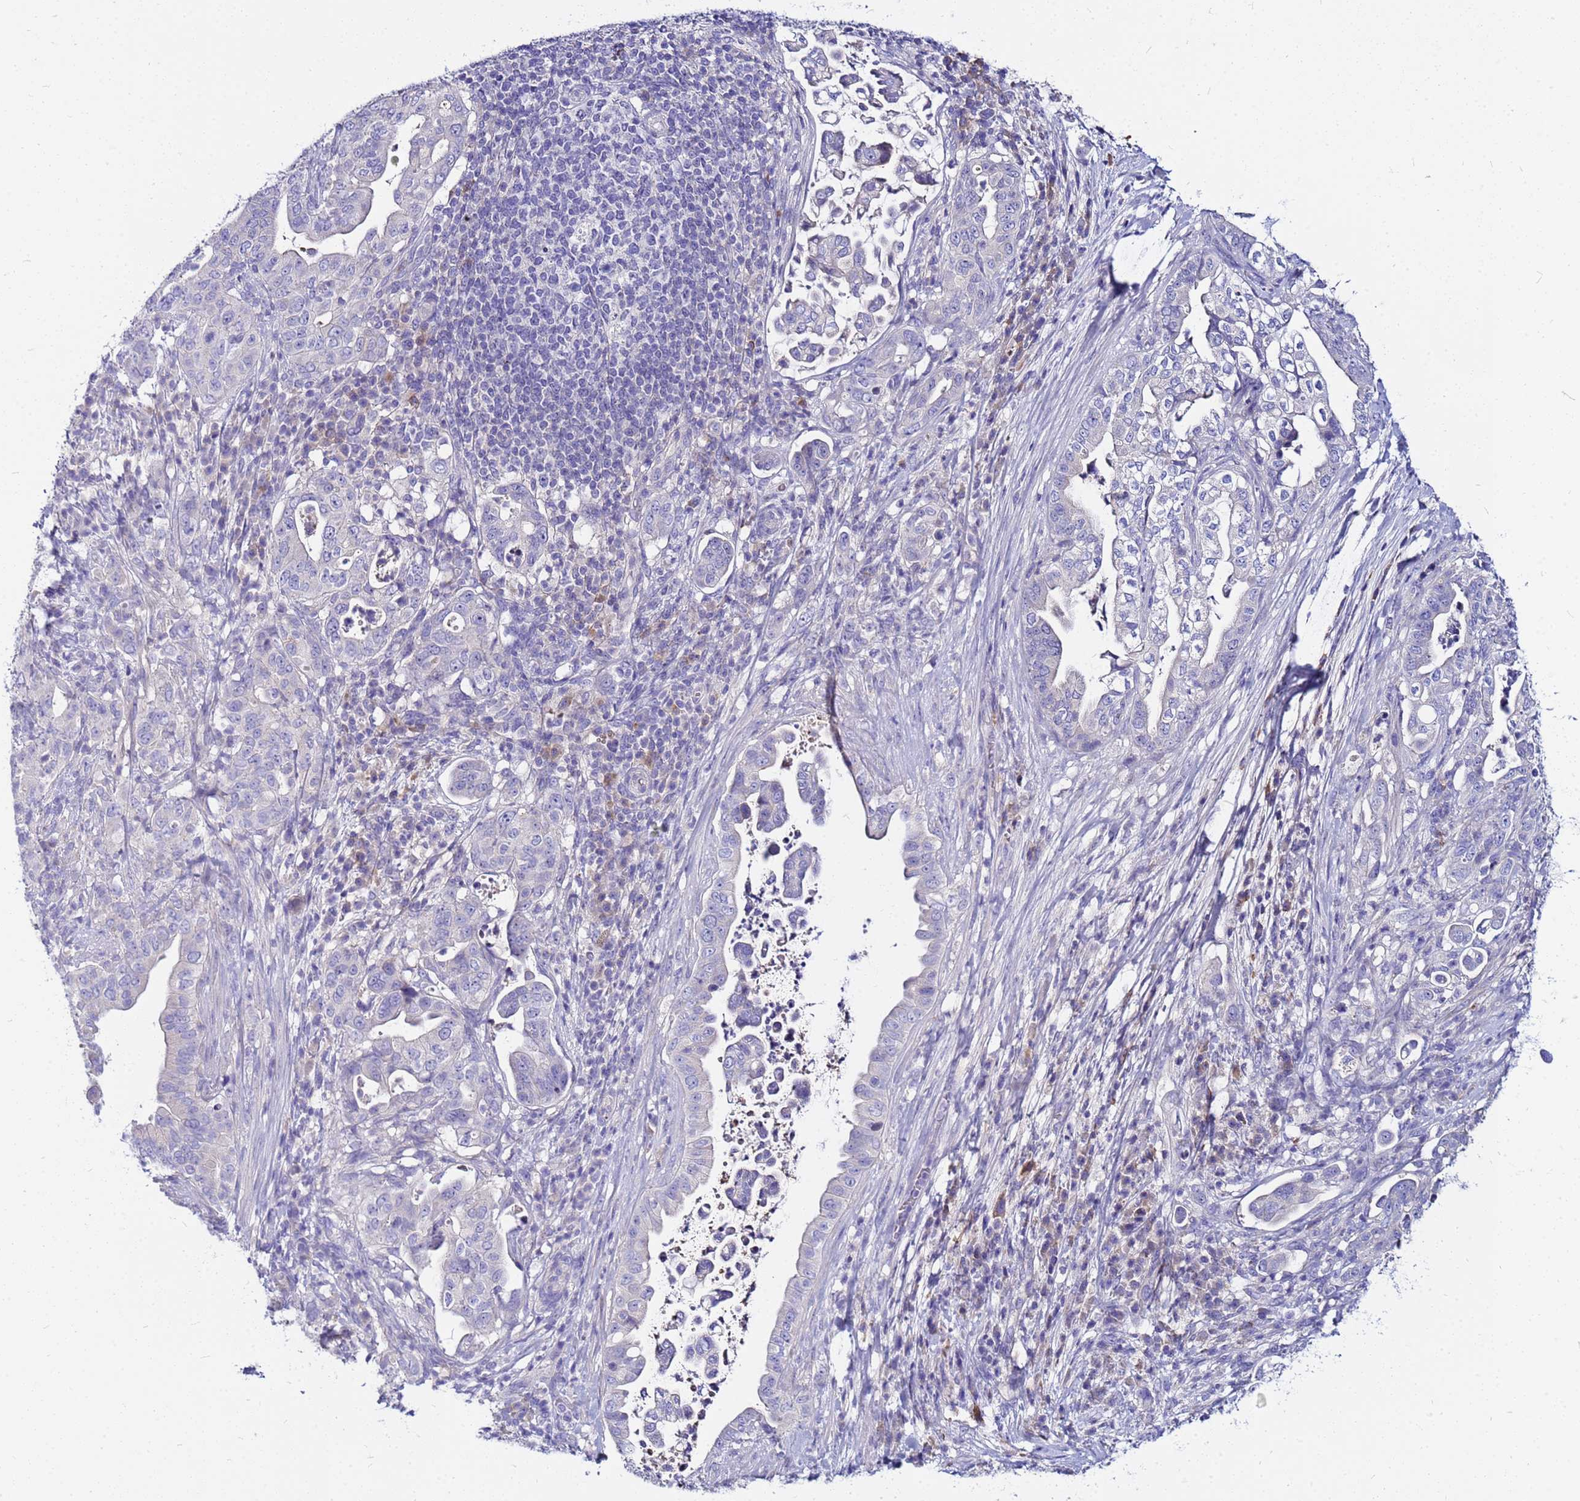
{"staining": {"intensity": "negative", "quantity": "none", "location": "none"}, "tissue": "pancreatic cancer", "cell_type": "Tumor cells", "image_type": "cancer", "snomed": [{"axis": "morphology", "description": "Normal tissue, NOS"}, {"axis": "morphology", "description": "Adenocarcinoma, NOS"}, {"axis": "topography", "description": "Lymph node"}, {"axis": "topography", "description": "Pancreas"}], "caption": "This is a image of immunohistochemistry staining of adenocarcinoma (pancreatic), which shows no staining in tumor cells.", "gene": "DPRX", "patient": {"sex": "female", "age": 67}}